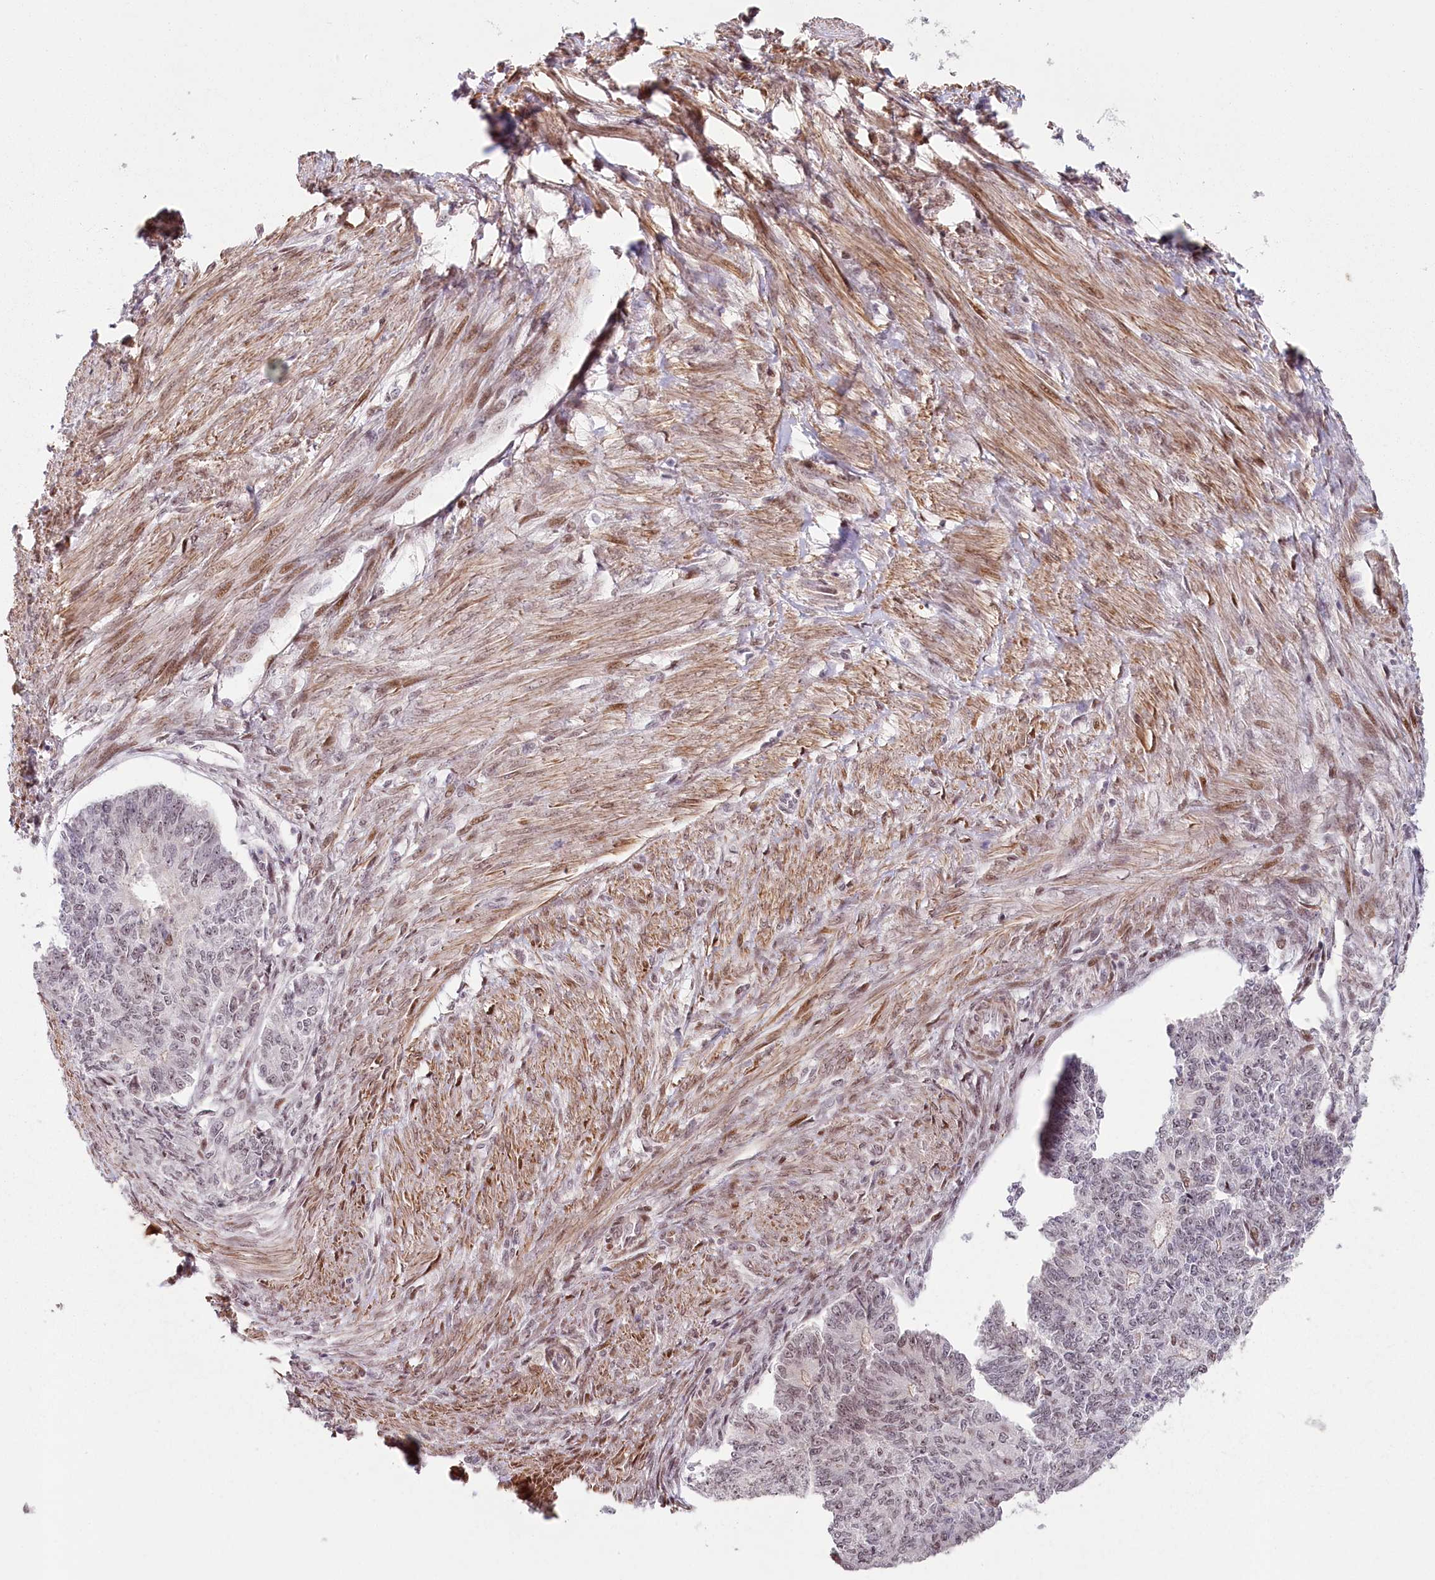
{"staining": {"intensity": "weak", "quantity": "25%-75%", "location": "nuclear"}, "tissue": "endometrial cancer", "cell_type": "Tumor cells", "image_type": "cancer", "snomed": [{"axis": "morphology", "description": "Adenocarcinoma, NOS"}, {"axis": "topography", "description": "Endometrium"}], "caption": "Endometrial cancer (adenocarcinoma) stained with DAB (3,3'-diaminobenzidine) IHC demonstrates low levels of weak nuclear expression in about 25%-75% of tumor cells. (DAB (3,3'-diaminobenzidine) IHC, brown staining for protein, blue staining for nuclei).", "gene": "FAM204A", "patient": {"sex": "female", "age": 32}}